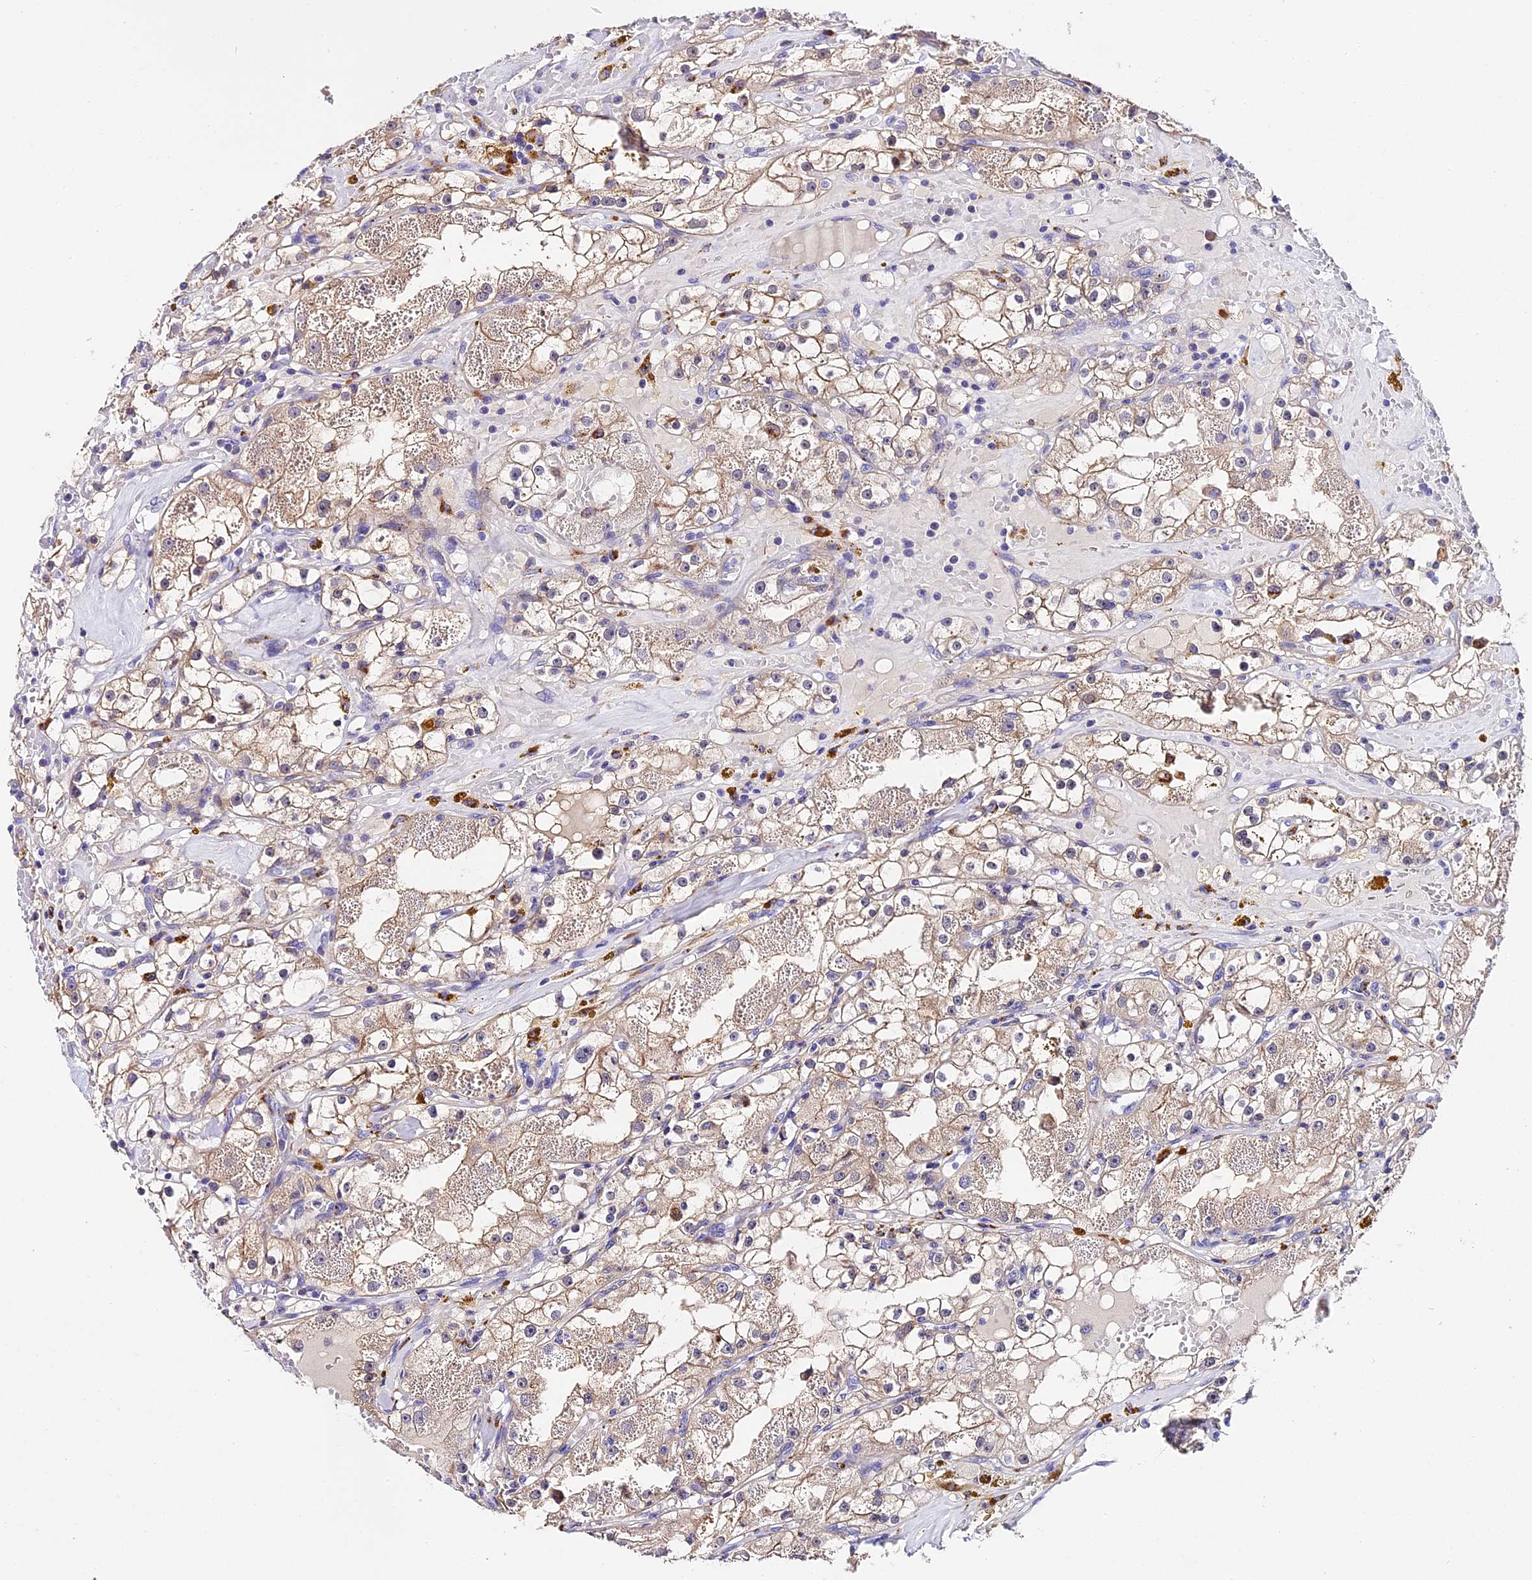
{"staining": {"intensity": "moderate", "quantity": "25%-75%", "location": "cytoplasmic/membranous"}, "tissue": "renal cancer", "cell_type": "Tumor cells", "image_type": "cancer", "snomed": [{"axis": "morphology", "description": "Adenocarcinoma, NOS"}, {"axis": "topography", "description": "Kidney"}], "caption": "Immunohistochemistry (IHC) of renal adenocarcinoma displays medium levels of moderate cytoplasmic/membranous staining in about 25%-75% of tumor cells.", "gene": "LYPD6", "patient": {"sex": "male", "age": 56}}